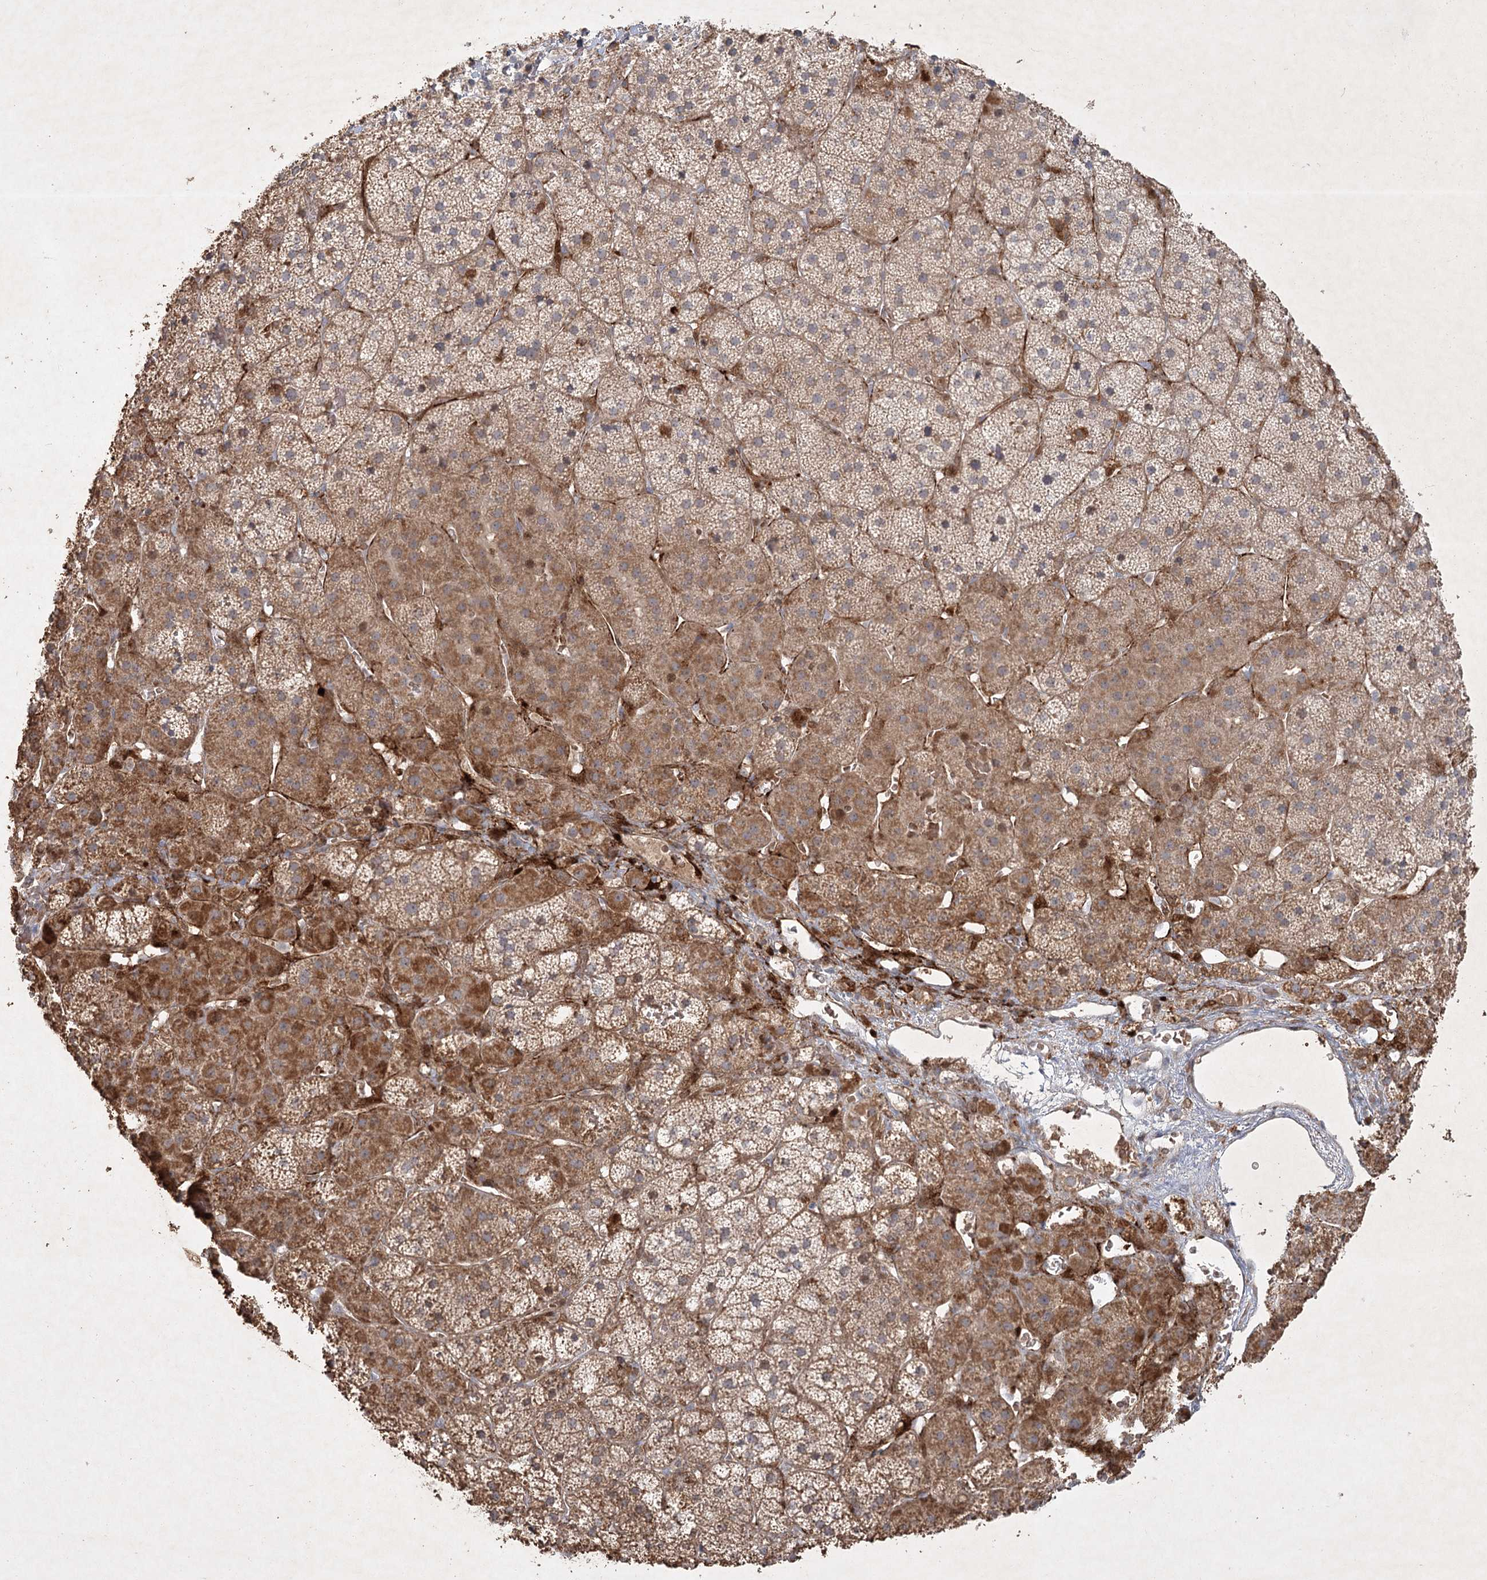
{"staining": {"intensity": "moderate", "quantity": ">75%", "location": "cytoplasmic/membranous"}, "tissue": "adrenal gland", "cell_type": "Glandular cells", "image_type": "normal", "snomed": [{"axis": "morphology", "description": "Normal tissue, NOS"}, {"axis": "topography", "description": "Adrenal gland"}], "caption": "Protein staining of benign adrenal gland demonstrates moderate cytoplasmic/membranous positivity in about >75% of glandular cells. (DAB IHC, brown staining for protein, blue staining for nuclei).", "gene": "KBTBD4", "patient": {"sex": "female", "age": 44}}